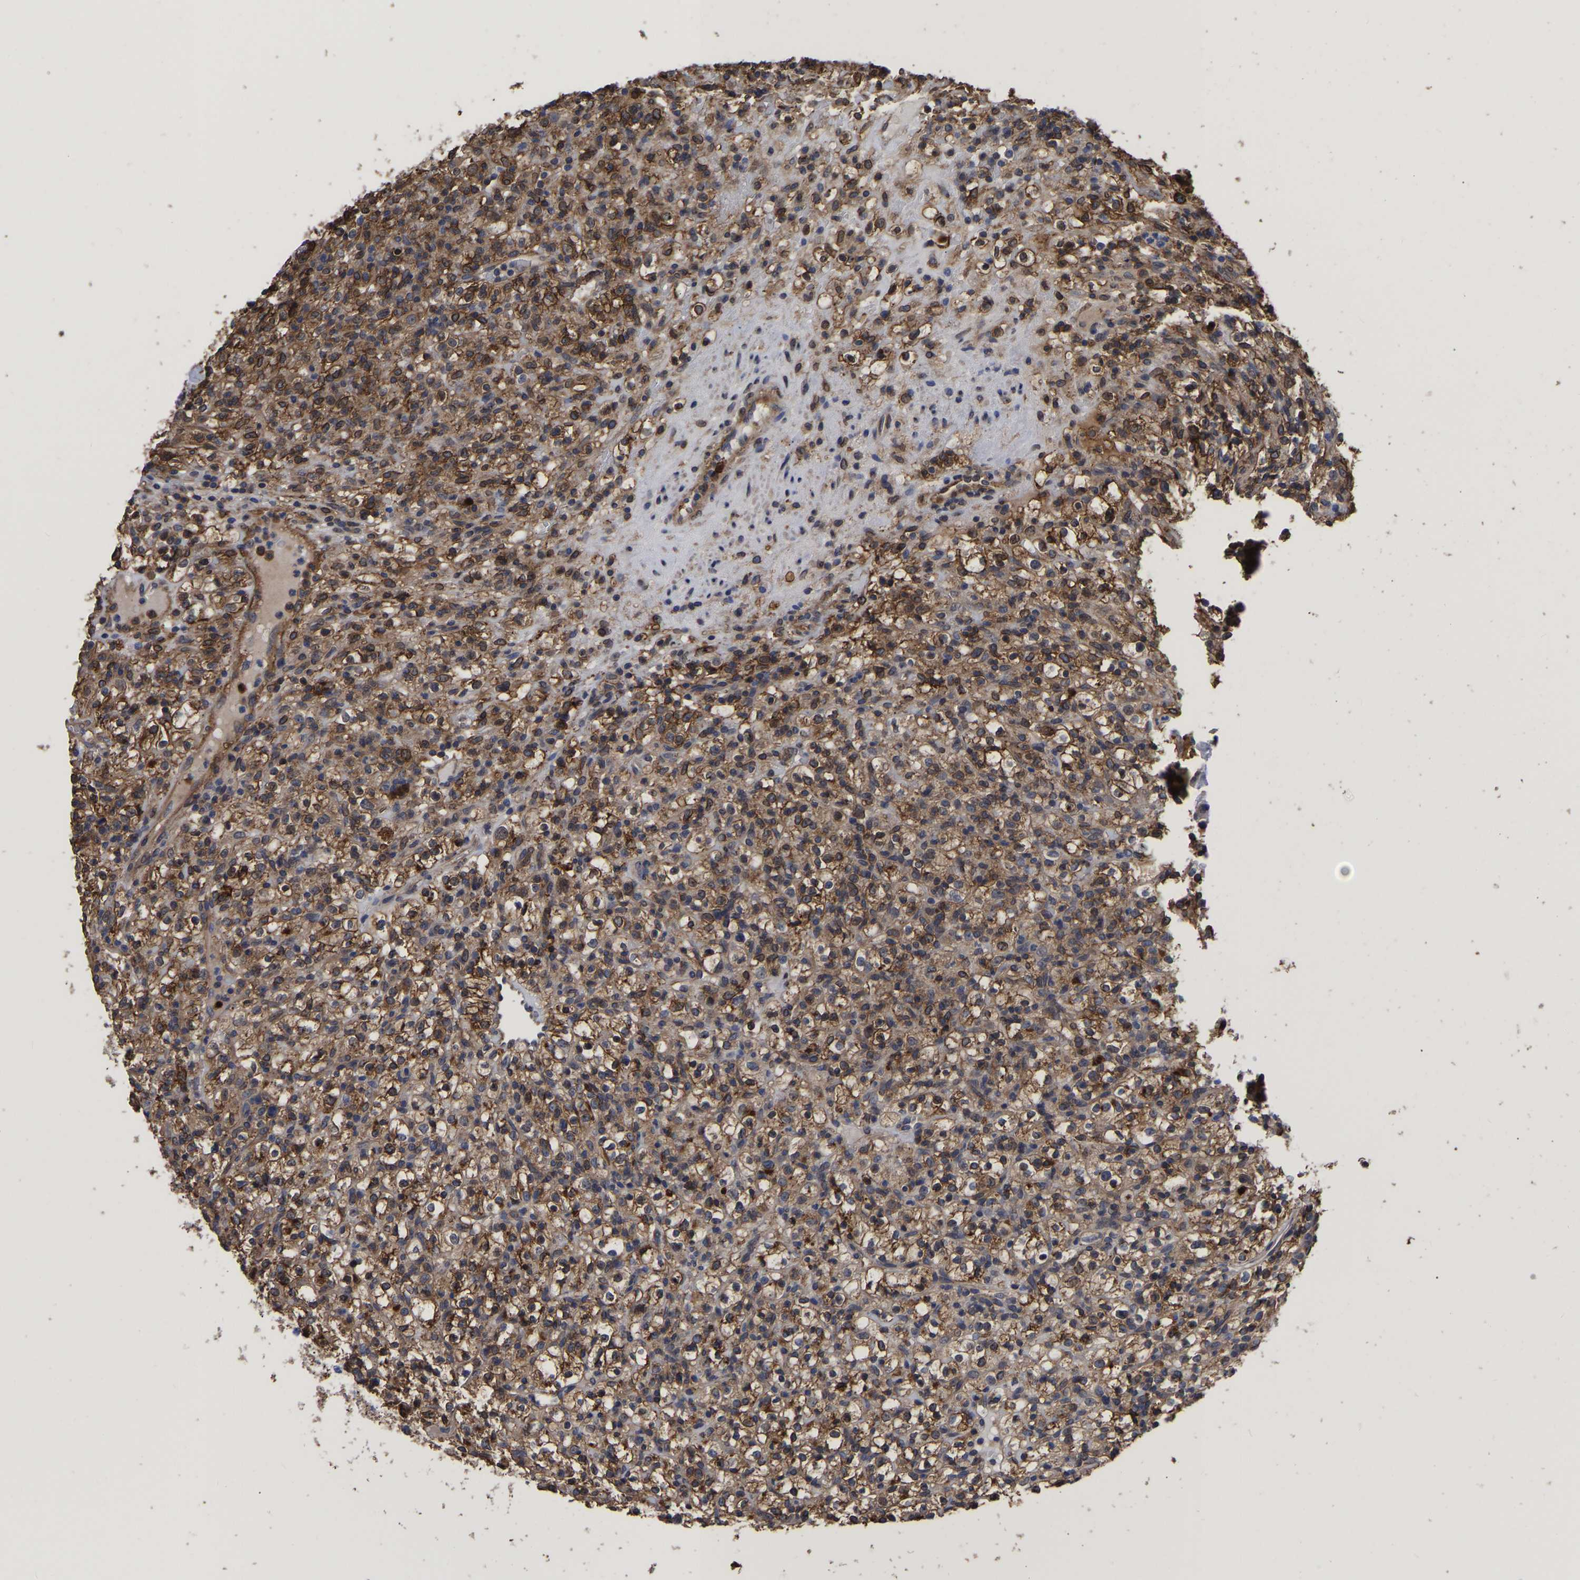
{"staining": {"intensity": "strong", "quantity": ">75%", "location": "cytoplasmic/membranous"}, "tissue": "renal cancer", "cell_type": "Tumor cells", "image_type": "cancer", "snomed": [{"axis": "morphology", "description": "Normal tissue, NOS"}, {"axis": "morphology", "description": "Adenocarcinoma, NOS"}, {"axis": "topography", "description": "Kidney"}], "caption": "Renal cancer stained with DAB immunohistochemistry displays high levels of strong cytoplasmic/membranous positivity in approximately >75% of tumor cells.", "gene": "LIF", "patient": {"sex": "female", "age": 72}}